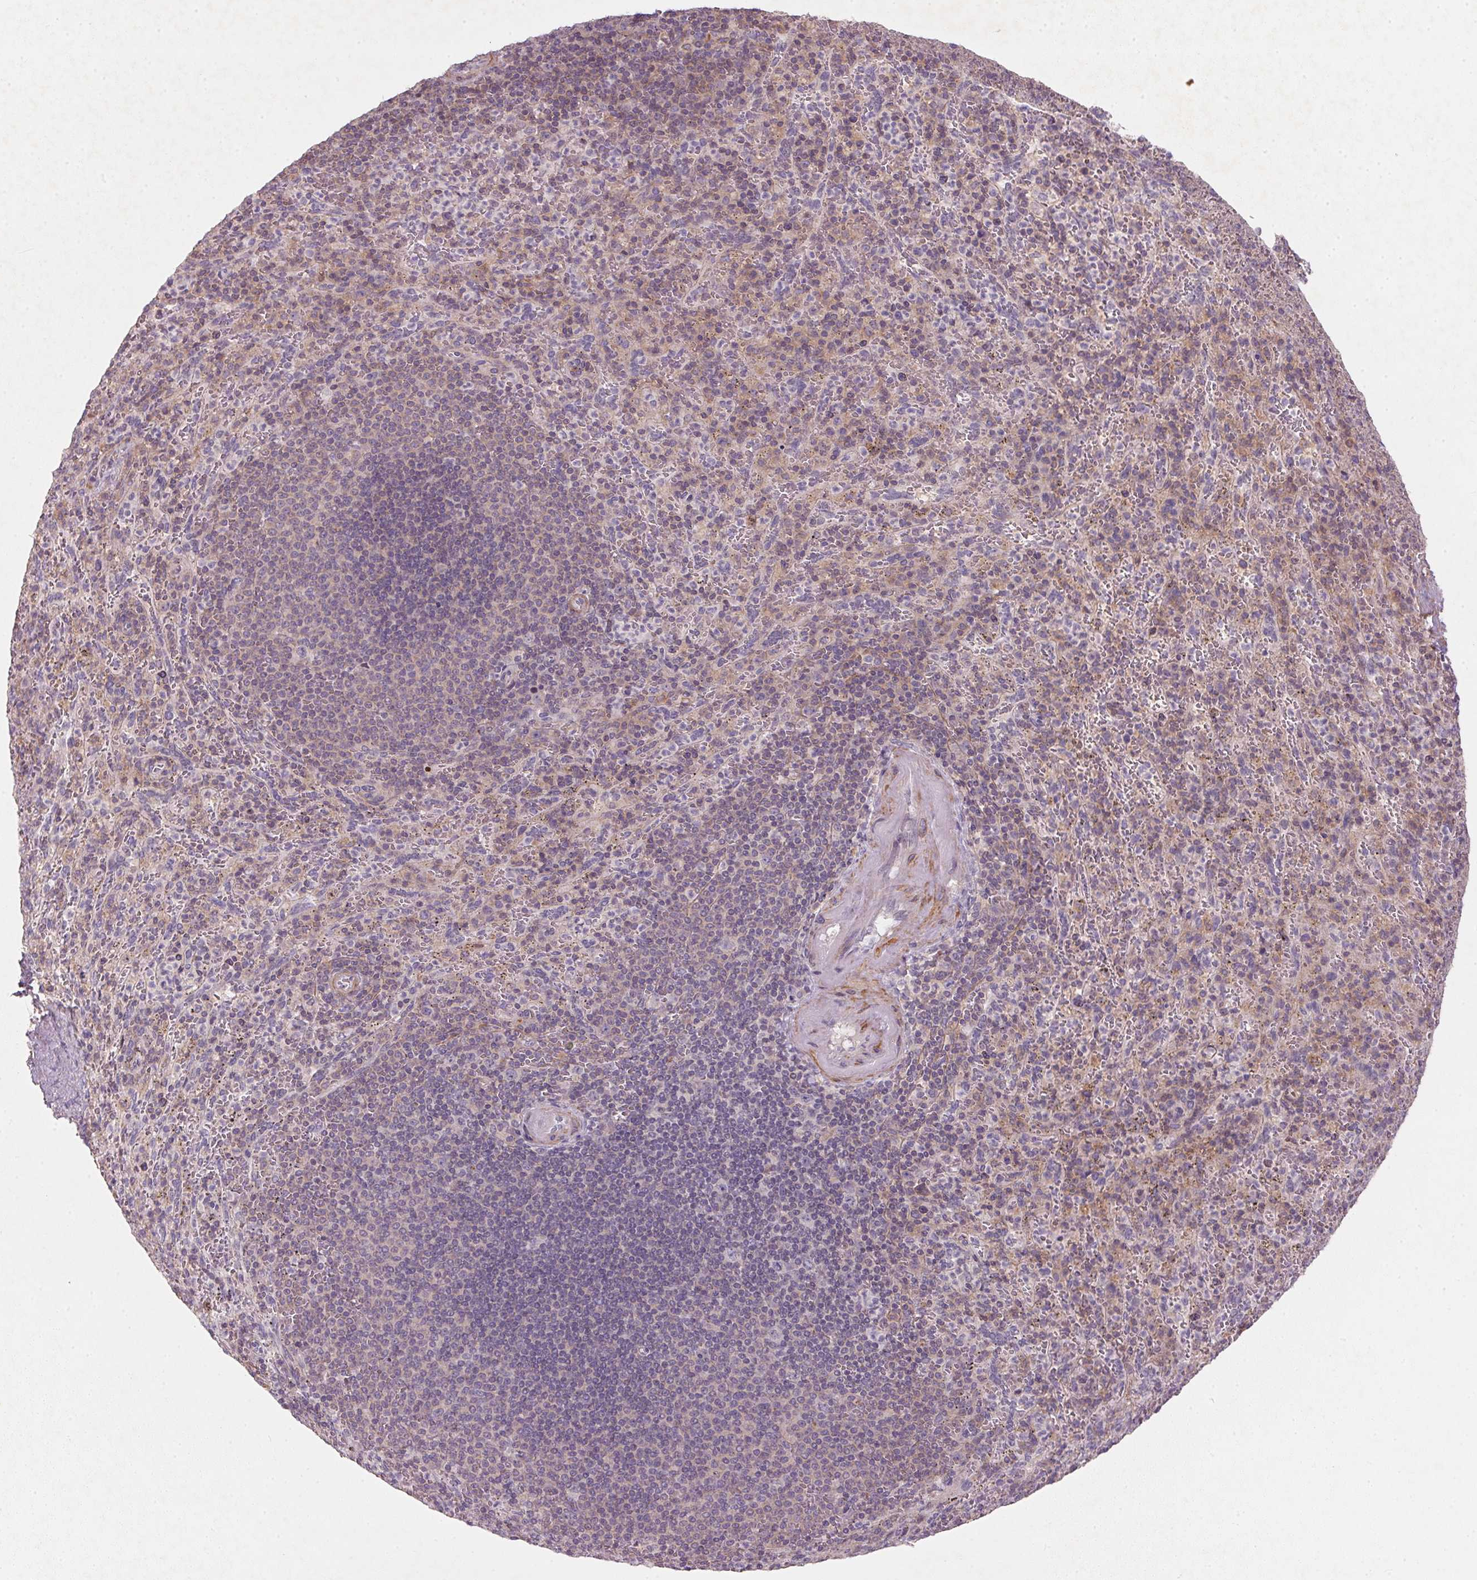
{"staining": {"intensity": "weak", "quantity": "<25%", "location": "cytoplasmic/membranous"}, "tissue": "spleen", "cell_type": "Cells in red pulp", "image_type": "normal", "snomed": [{"axis": "morphology", "description": "Normal tissue, NOS"}, {"axis": "topography", "description": "Spleen"}], "caption": "Immunohistochemical staining of normal human spleen exhibits no significant staining in cells in red pulp.", "gene": "KCNK15", "patient": {"sex": "male", "age": 57}}